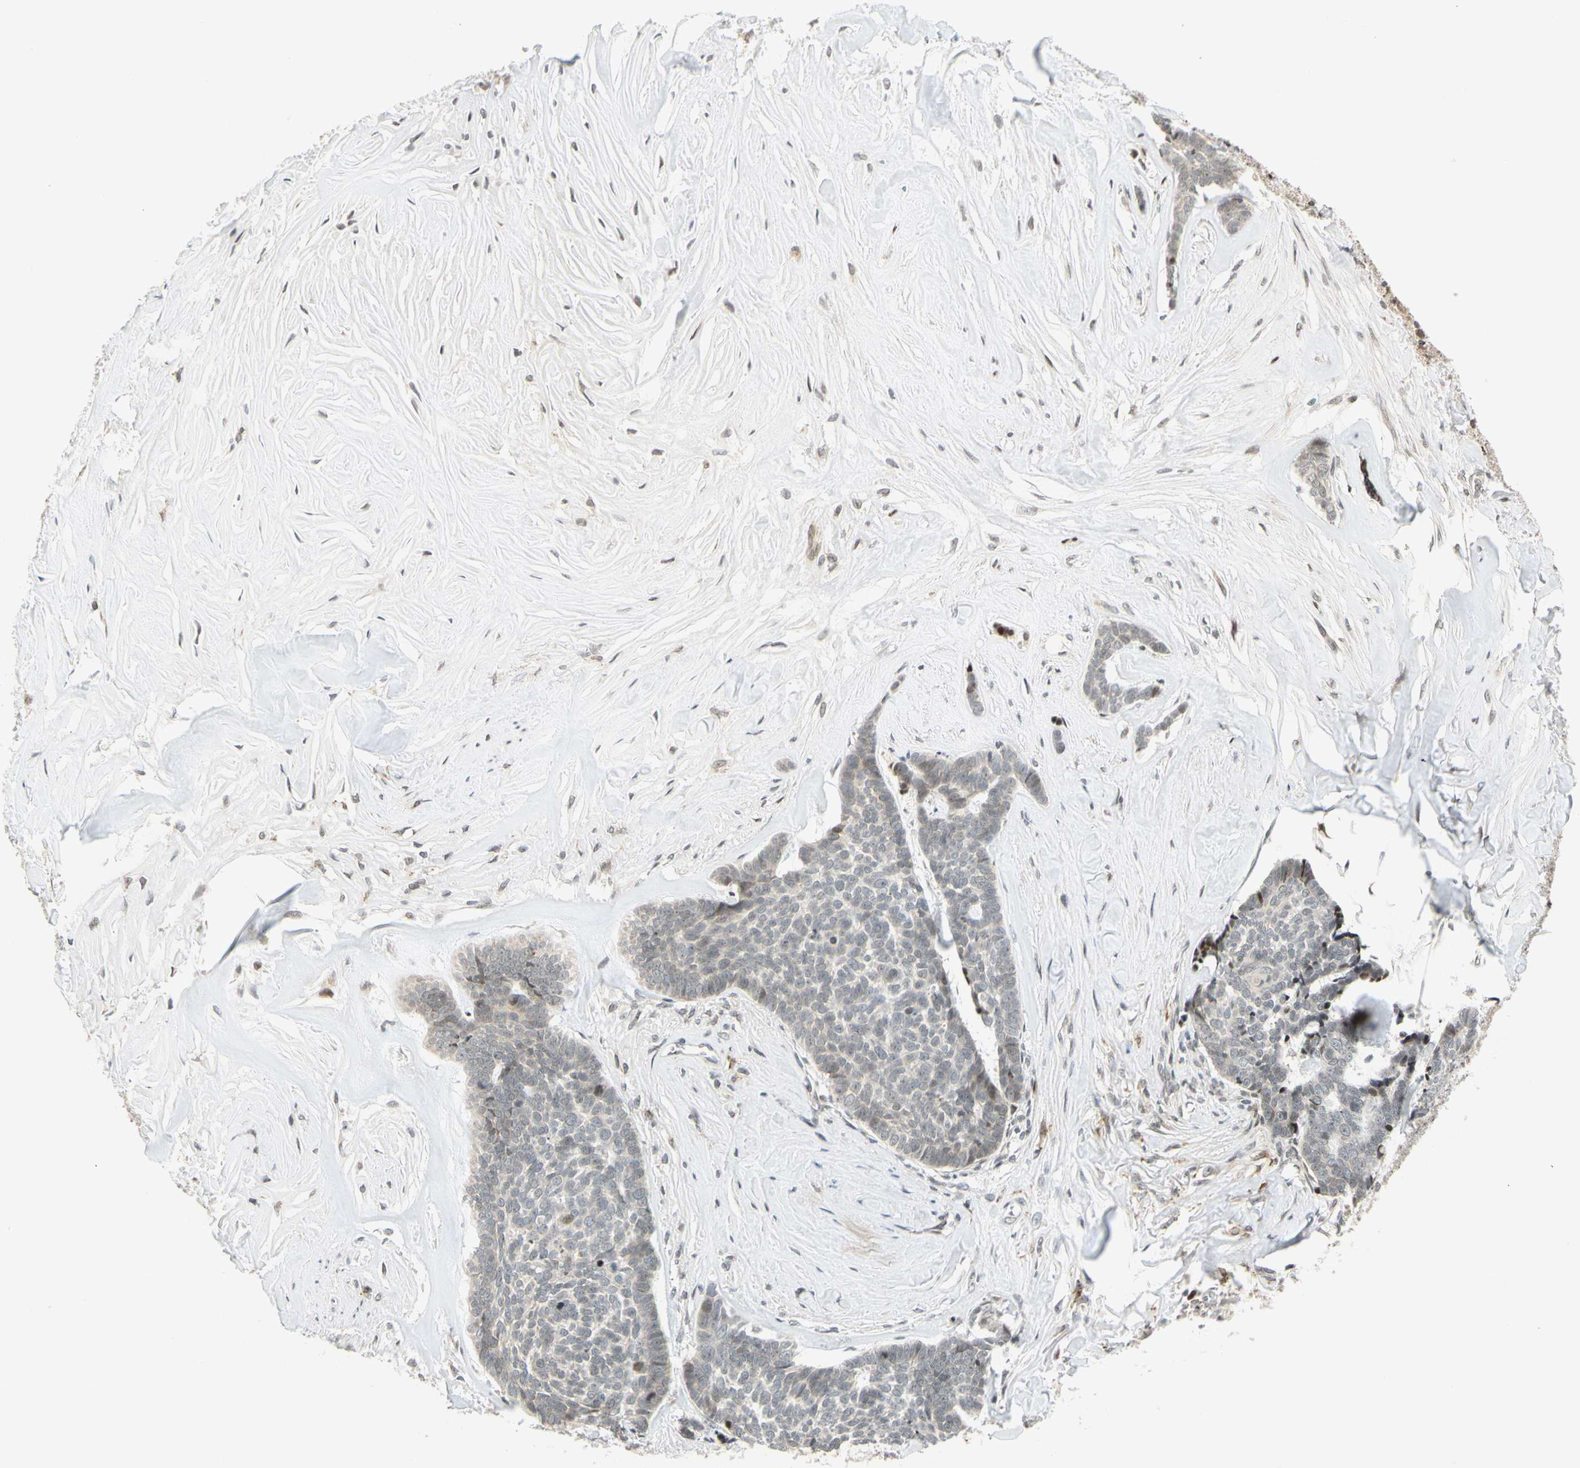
{"staining": {"intensity": "negative", "quantity": "none", "location": "none"}, "tissue": "skin cancer", "cell_type": "Tumor cells", "image_type": "cancer", "snomed": [{"axis": "morphology", "description": "Basal cell carcinoma"}, {"axis": "topography", "description": "Skin"}], "caption": "This is an immunohistochemistry histopathology image of skin basal cell carcinoma. There is no positivity in tumor cells.", "gene": "CDK7", "patient": {"sex": "male", "age": 84}}